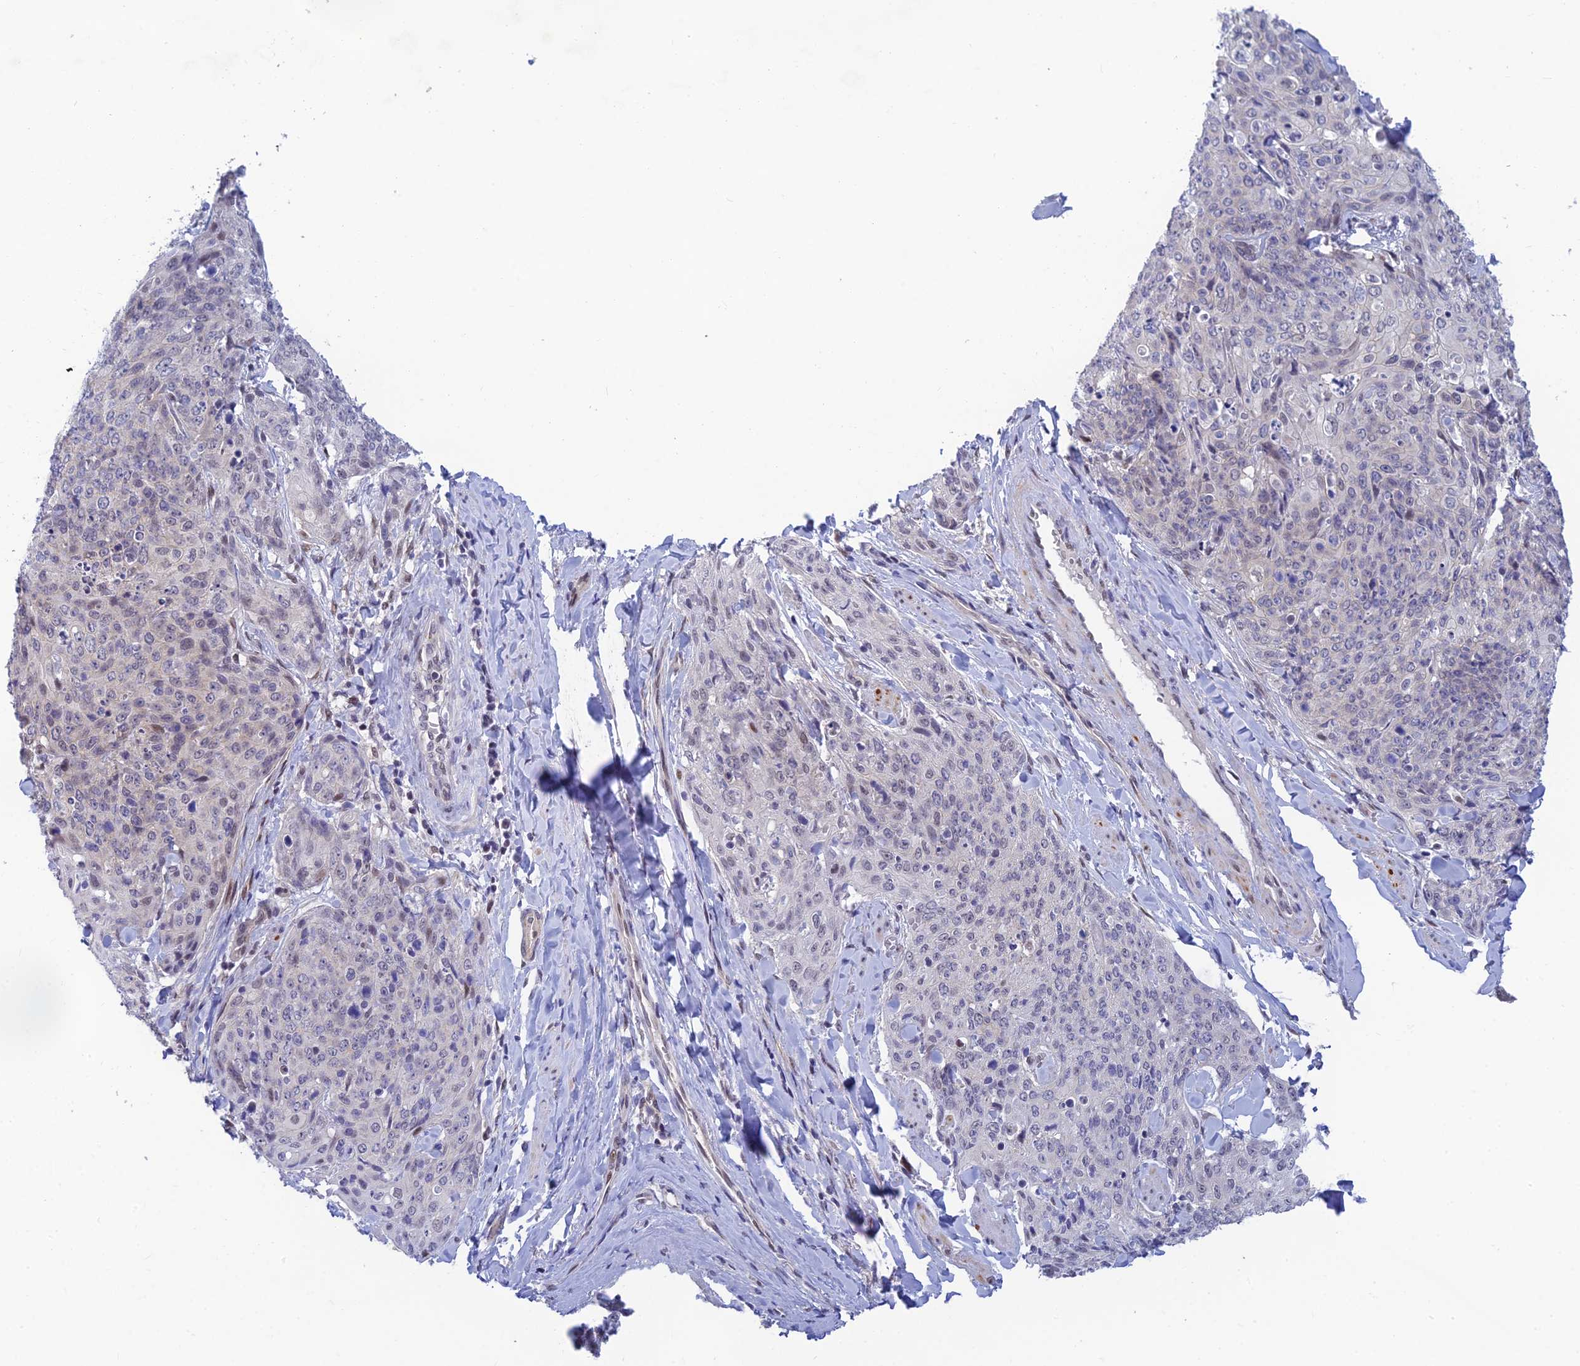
{"staining": {"intensity": "negative", "quantity": "none", "location": "none"}, "tissue": "skin cancer", "cell_type": "Tumor cells", "image_type": "cancer", "snomed": [{"axis": "morphology", "description": "Squamous cell carcinoma, NOS"}, {"axis": "topography", "description": "Skin"}, {"axis": "topography", "description": "Vulva"}], "caption": "DAB immunohistochemical staining of squamous cell carcinoma (skin) demonstrates no significant staining in tumor cells.", "gene": "CLK4", "patient": {"sex": "female", "age": 85}}